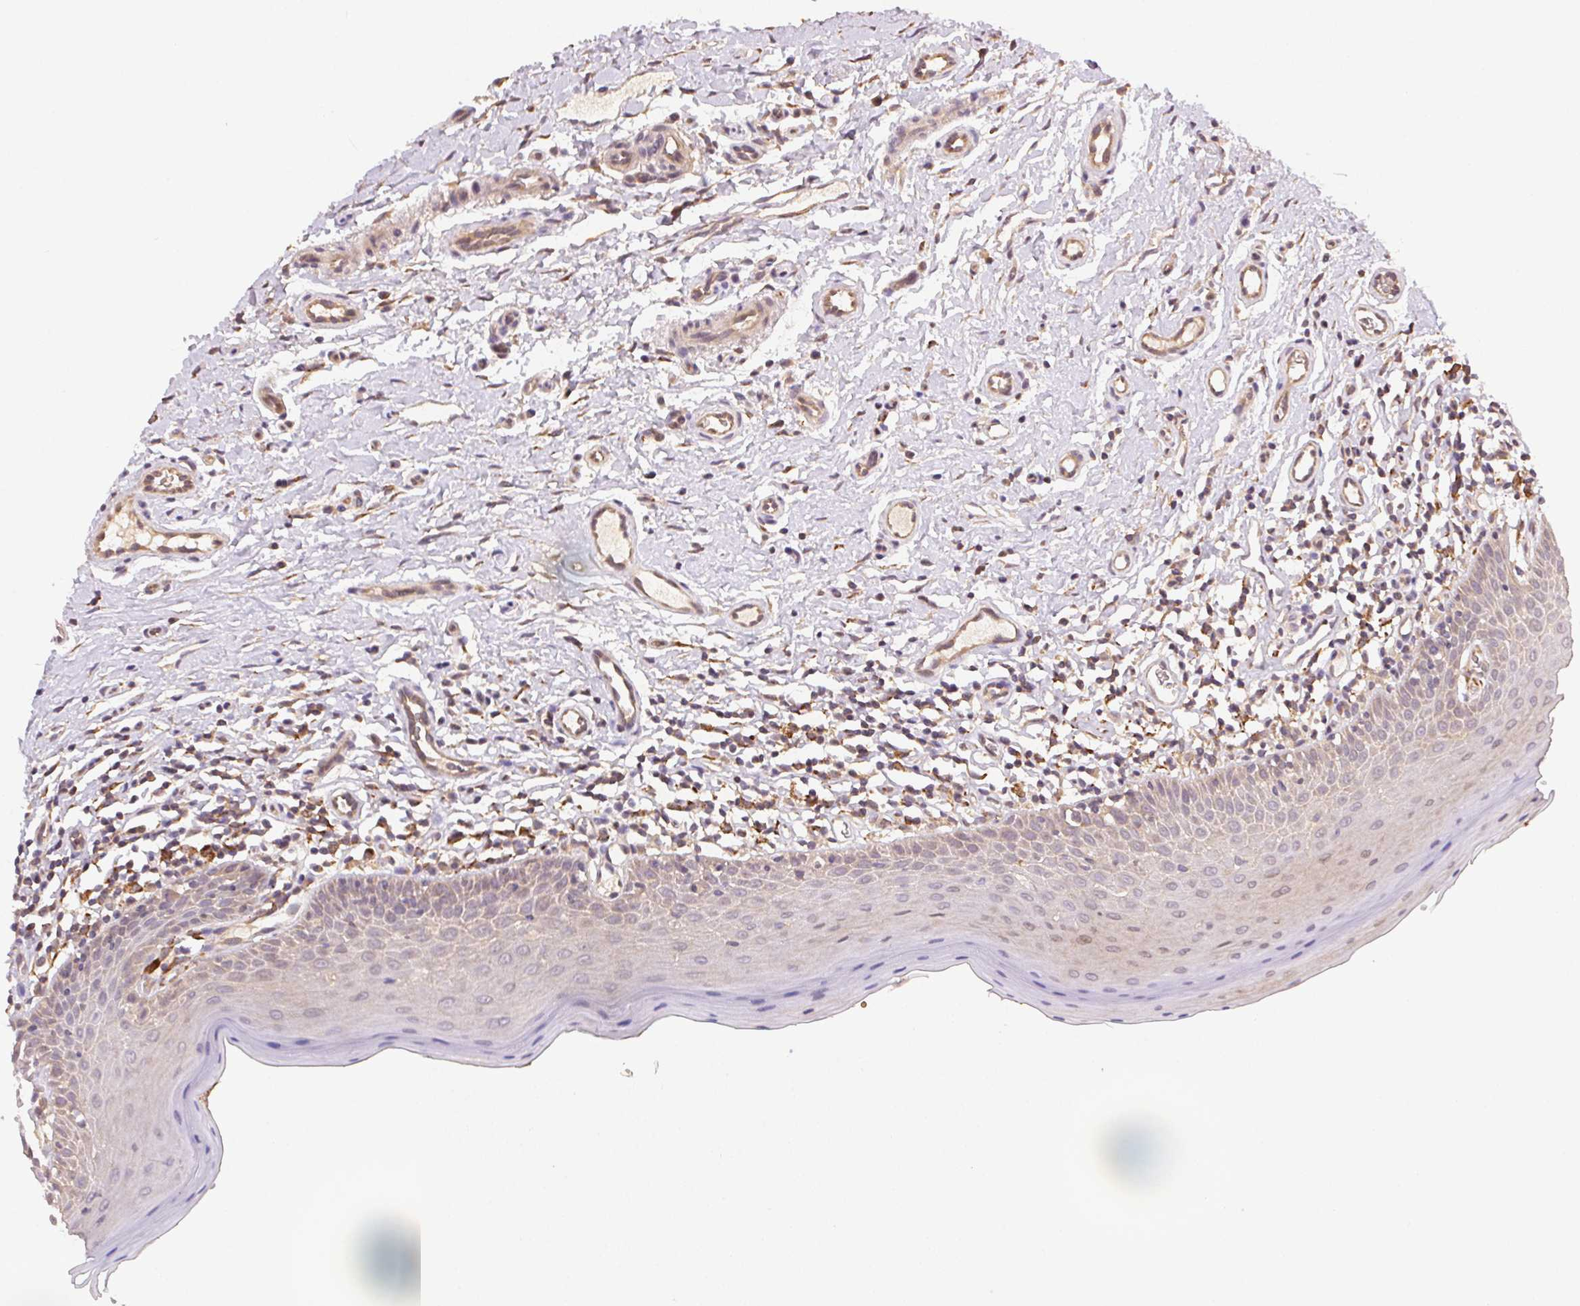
{"staining": {"intensity": "weak", "quantity": ">75%", "location": "cytoplasmic/membranous"}, "tissue": "oral mucosa", "cell_type": "Squamous epithelial cells", "image_type": "normal", "snomed": [{"axis": "morphology", "description": "Normal tissue, NOS"}, {"axis": "topography", "description": "Oral tissue"}, {"axis": "topography", "description": "Tounge, NOS"}], "caption": "DAB immunohistochemical staining of unremarkable oral mucosa exhibits weak cytoplasmic/membranous protein positivity in about >75% of squamous epithelial cells. Immunohistochemistry stains the protein in brown and the nuclei are stained blue.", "gene": "KLHL15", "patient": {"sex": "female", "age": 58}}